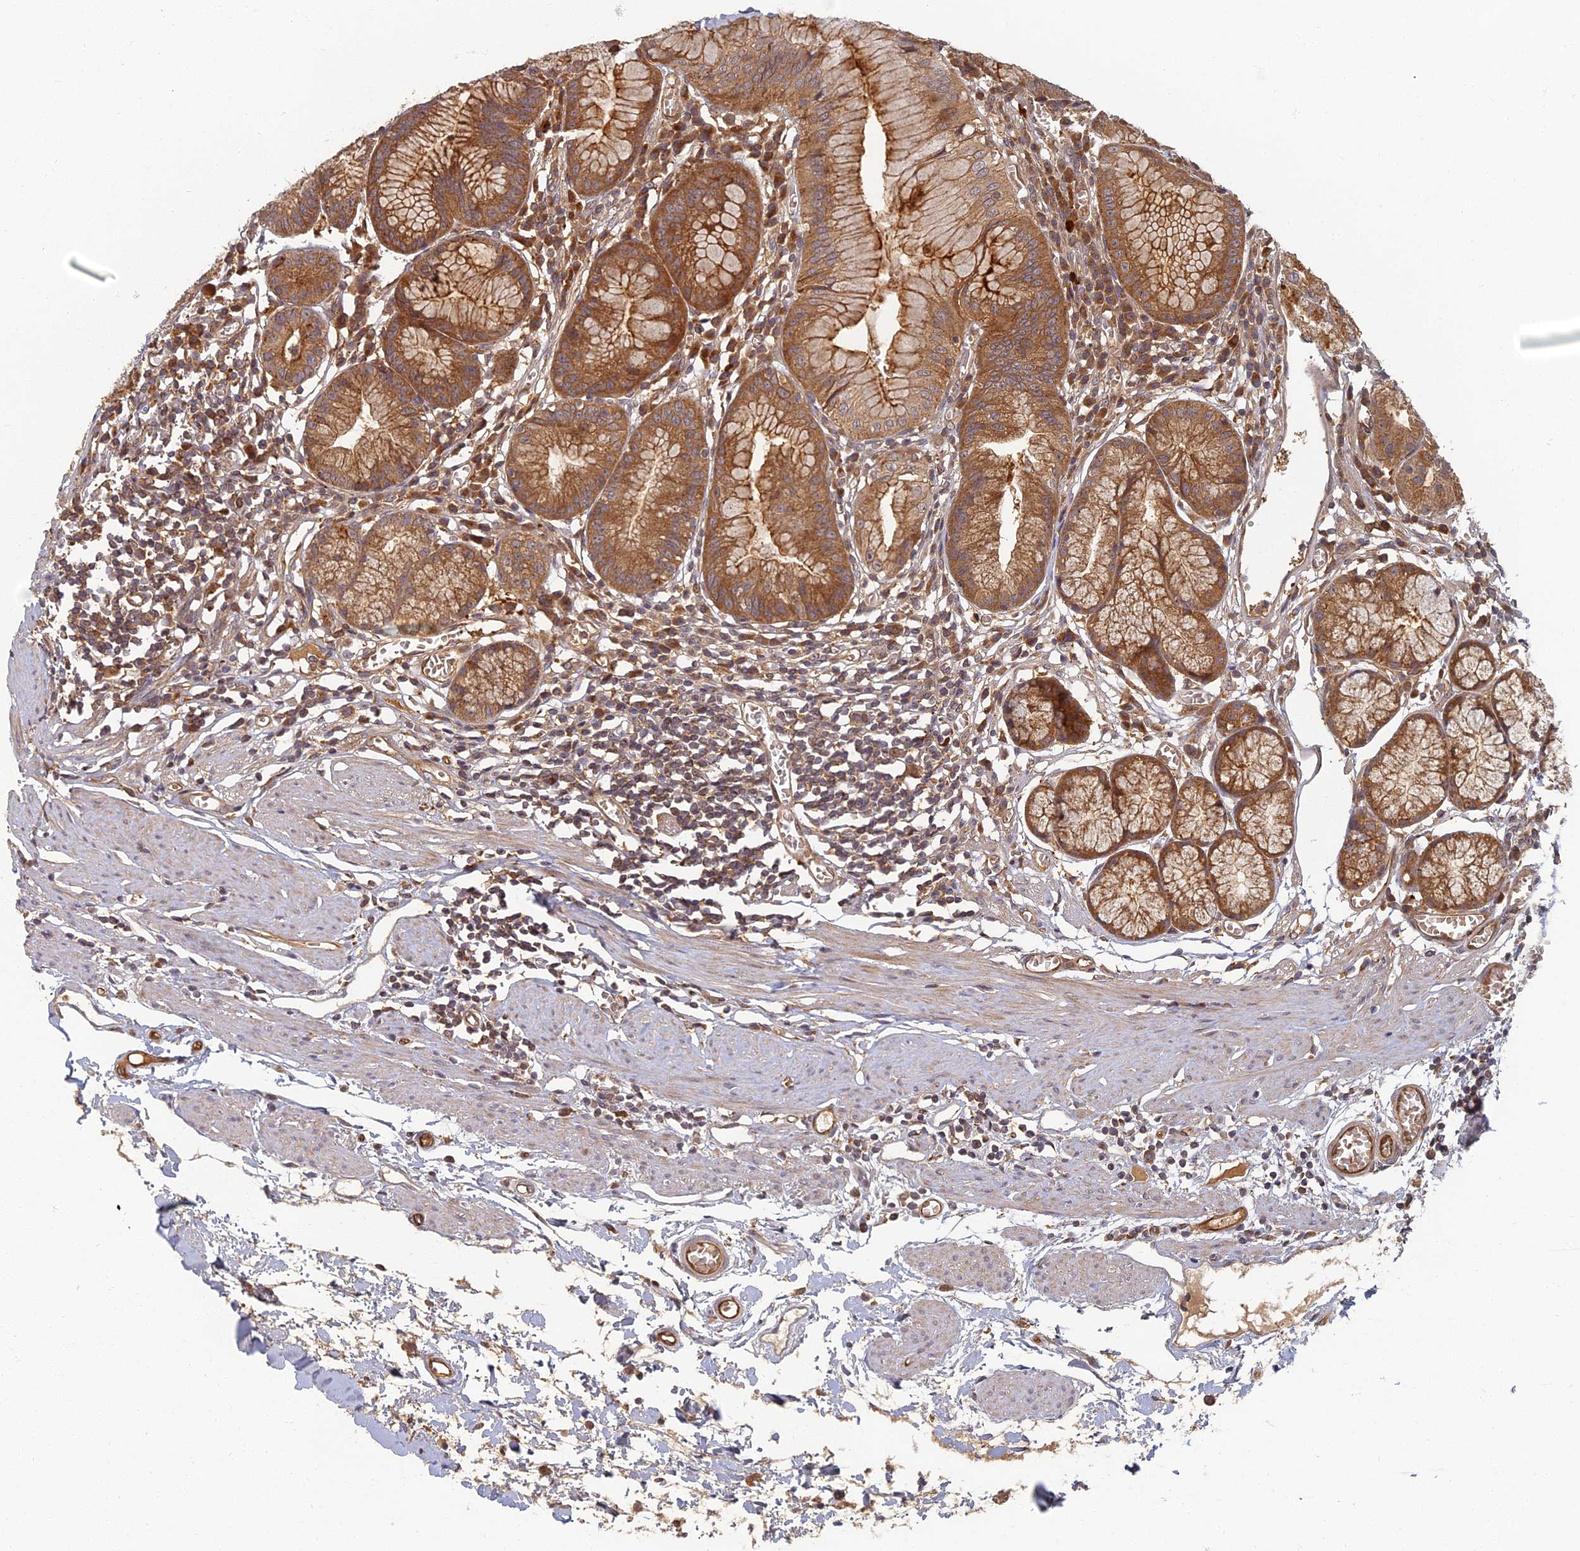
{"staining": {"intensity": "strong", "quantity": ">75%", "location": "cytoplasmic/membranous"}, "tissue": "stomach", "cell_type": "Glandular cells", "image_type": "normal", "snomed": [{"axis": "morphology", "description": "Normal tissue, NOS"}, {"axis": "topography", "description": "Stomach"}], "caption": "Protein staining shows strong cytoplasmic/membranous staining in about >75% of glandular cells in unremarkable stomach. (DAB (3,3'-diaminobenzidine) IHC, brown staining for protein, blue staining for nuclei).", "gene": "INO80D", "patient": {"sex": "male", "age": 55}}